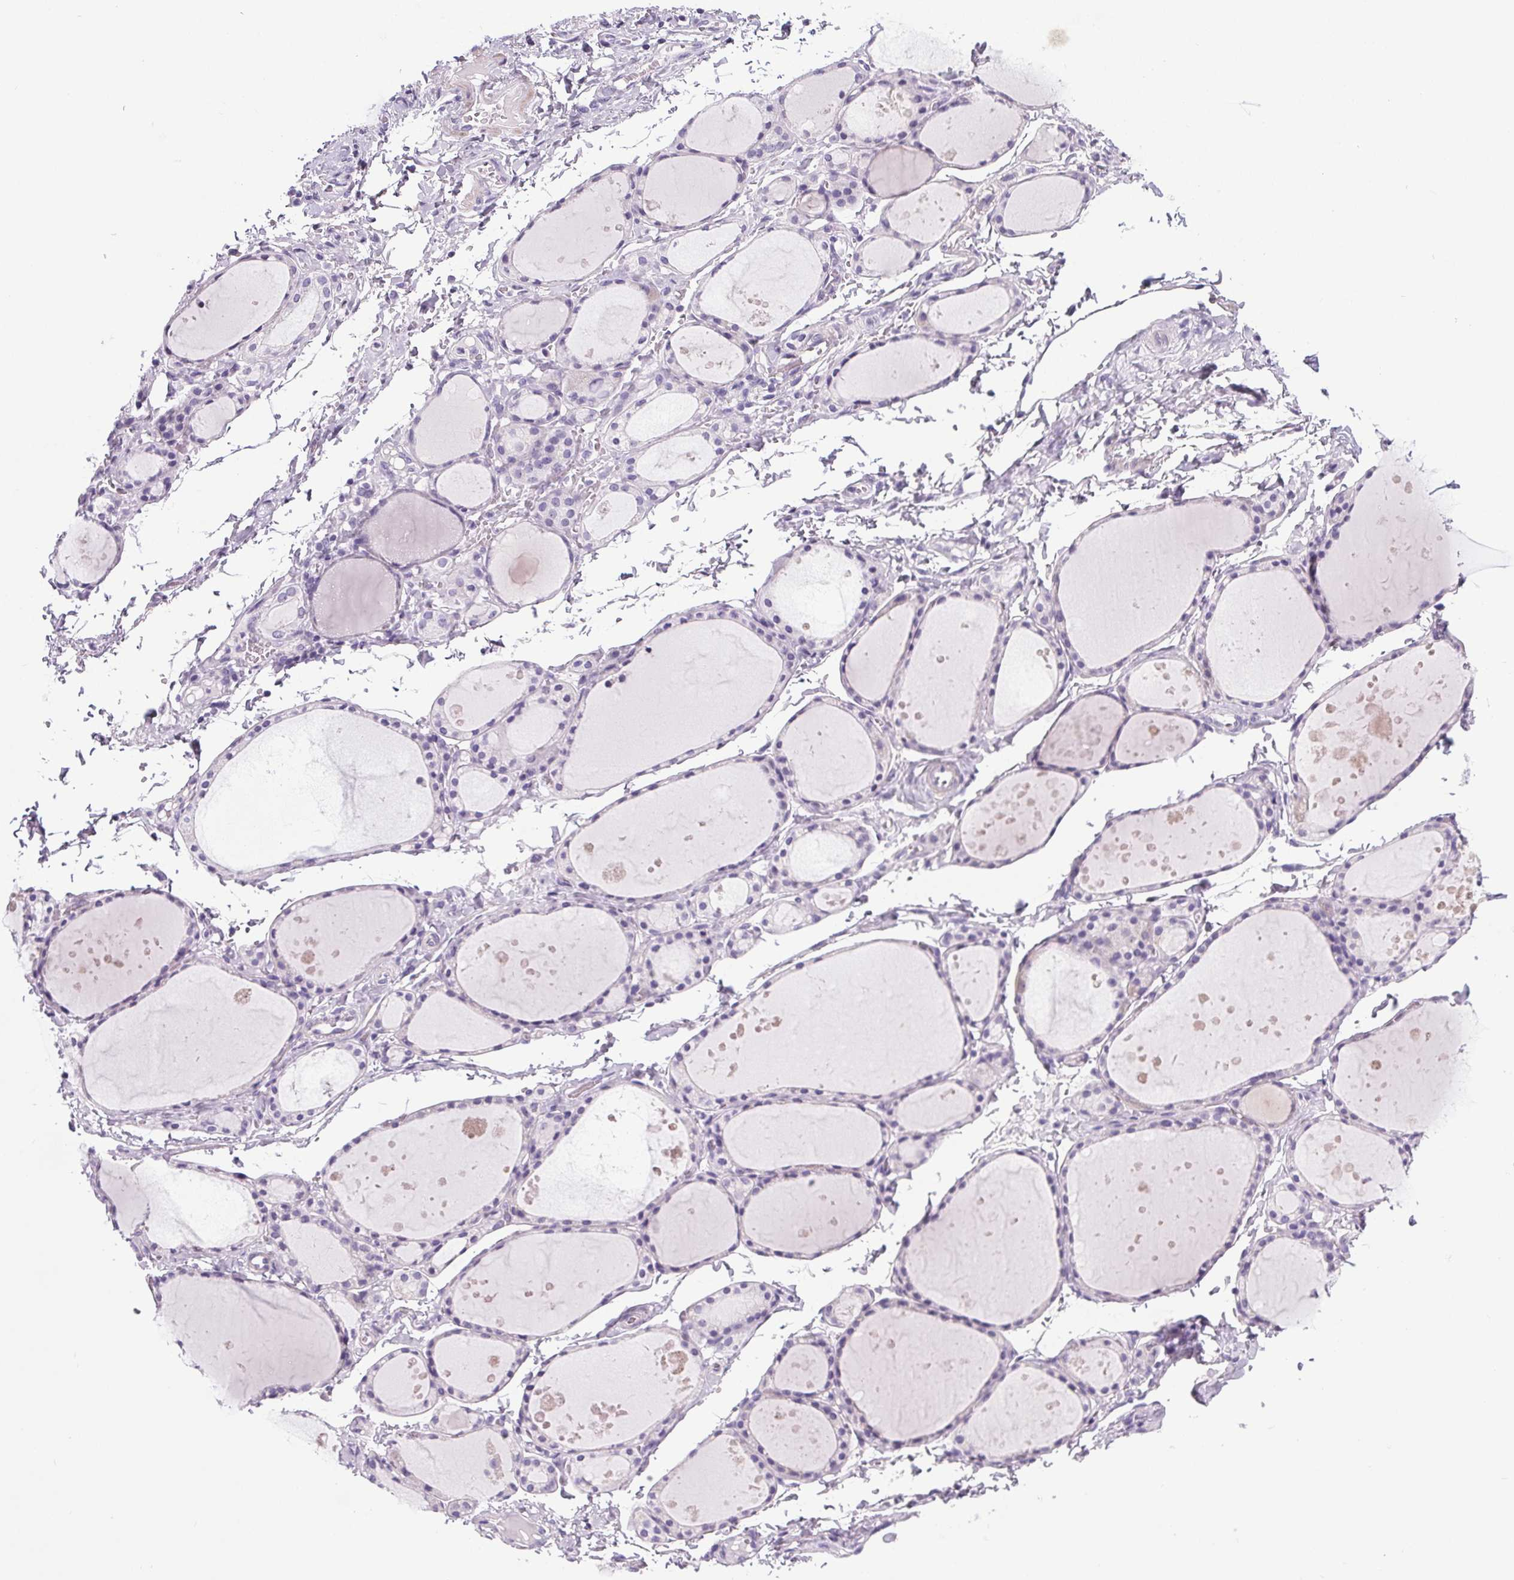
{"staining": {"intensity": "negative", "quantity": "none", "location": "none"}, "tissue": "thyroid gland", "cell_type": "Glandular cells", "image_type": "normal", "snomed": [{"axis": "morphology", "description": "Normal tissue, NOS"}, {"axis": "topography", "description": "Thyroid gland"}], "caption": "A photomicrograph of thyroid gland stained for a protein exhibits no brown staining in glandular cells. The staining is performed using DAB brown chromogen with nuclei counter-stained in using hematoxylin.", "gene": "ELAVL2", "patient": {"sex": "male", "age": 68}}